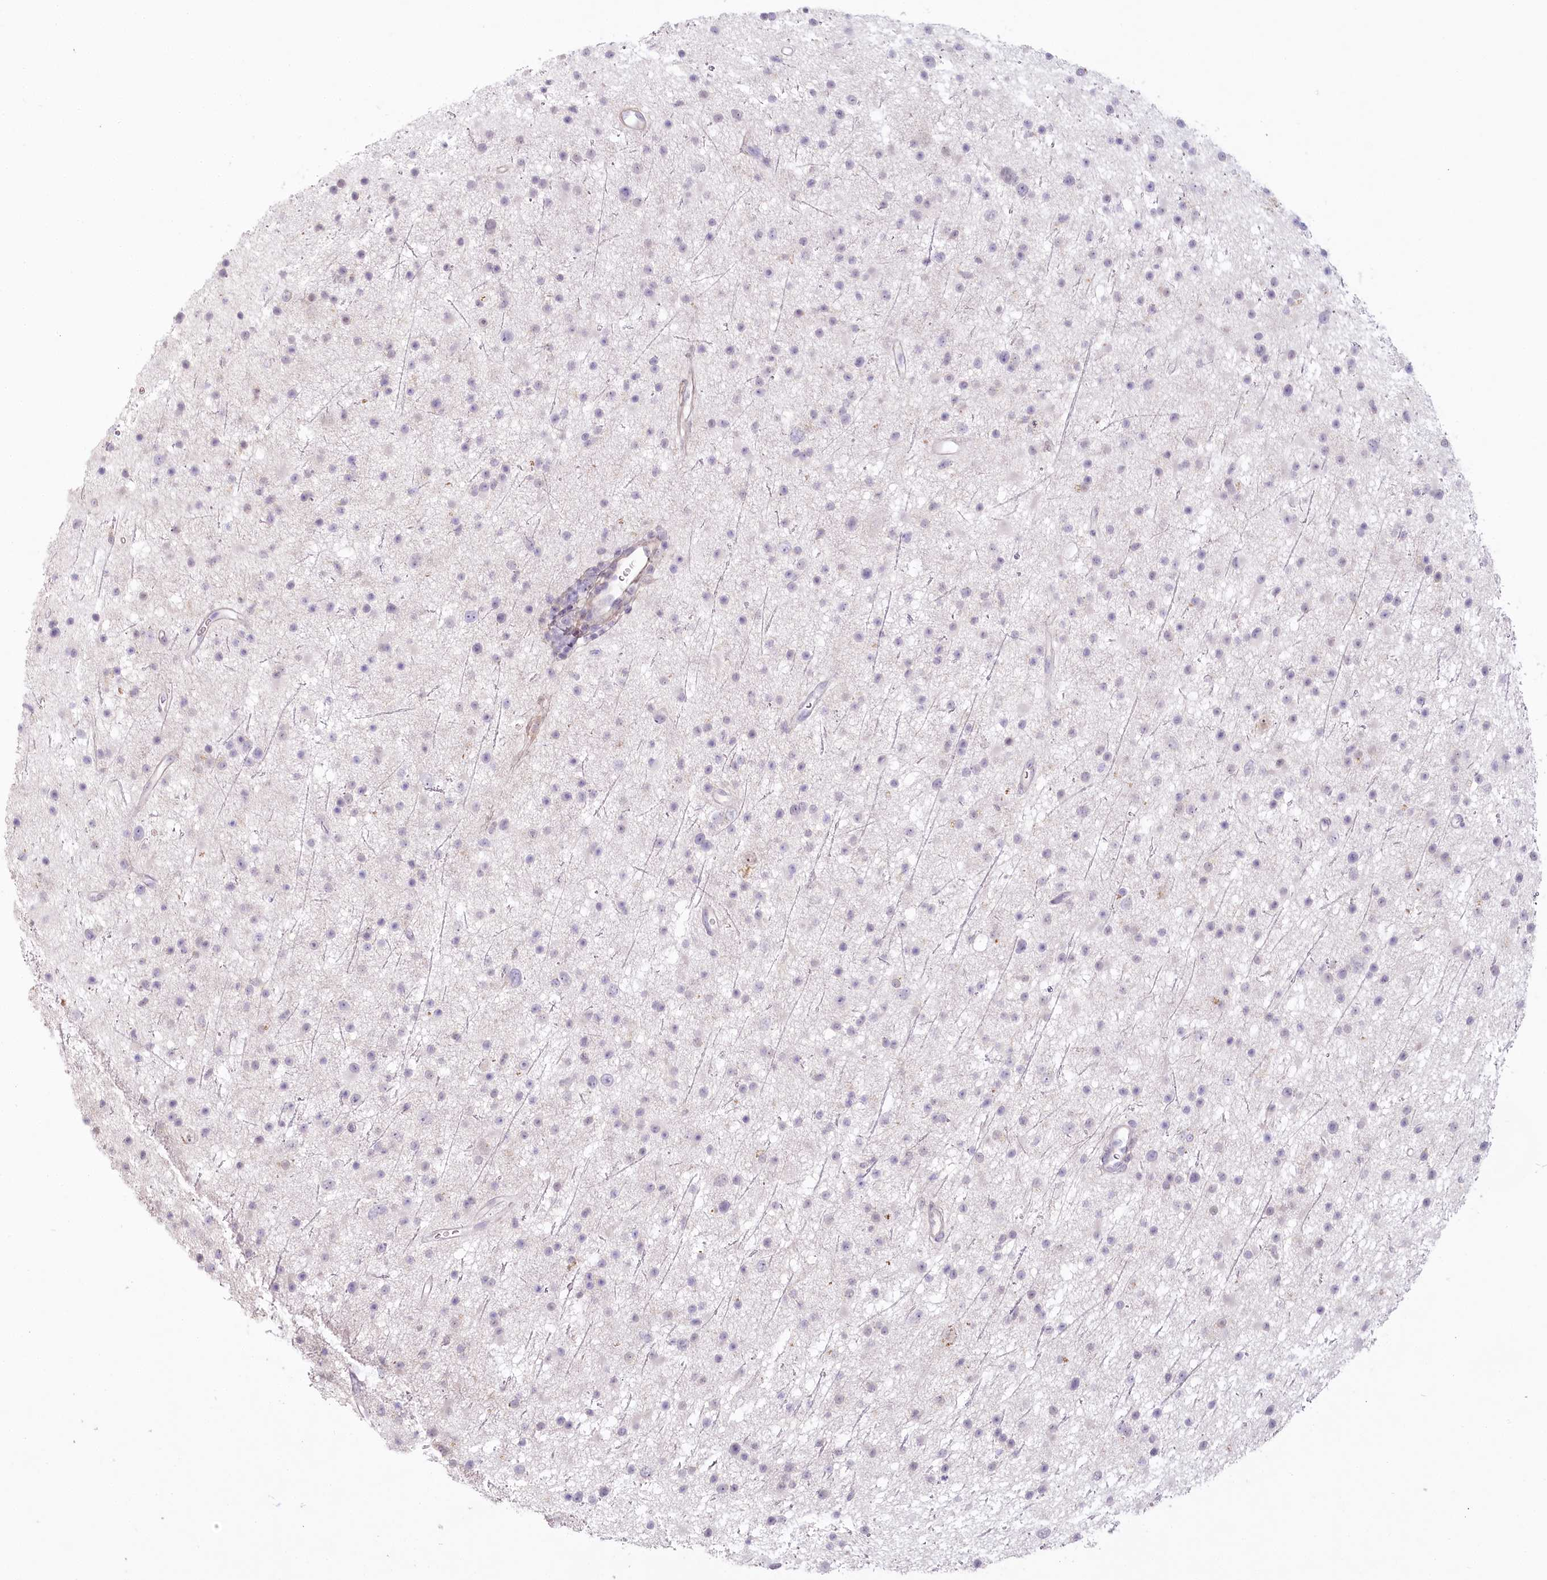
{"staining": {"intensity": "negative", "quantity": "none", "location": "none"}, "tissue": "glioma", "cell_type": "Tumor cells", "image_type": "cancer", "snomed": [{"axis": "morphology", "description": "Glioma, malignant, Low grade"}, {"axis": "topography", "description": "Cerebral cortex"}], "caption": "Tumor cells show no significant staining in glioma.", "gene": "USP11", "patient": {"sex": "female", "age": 39}}